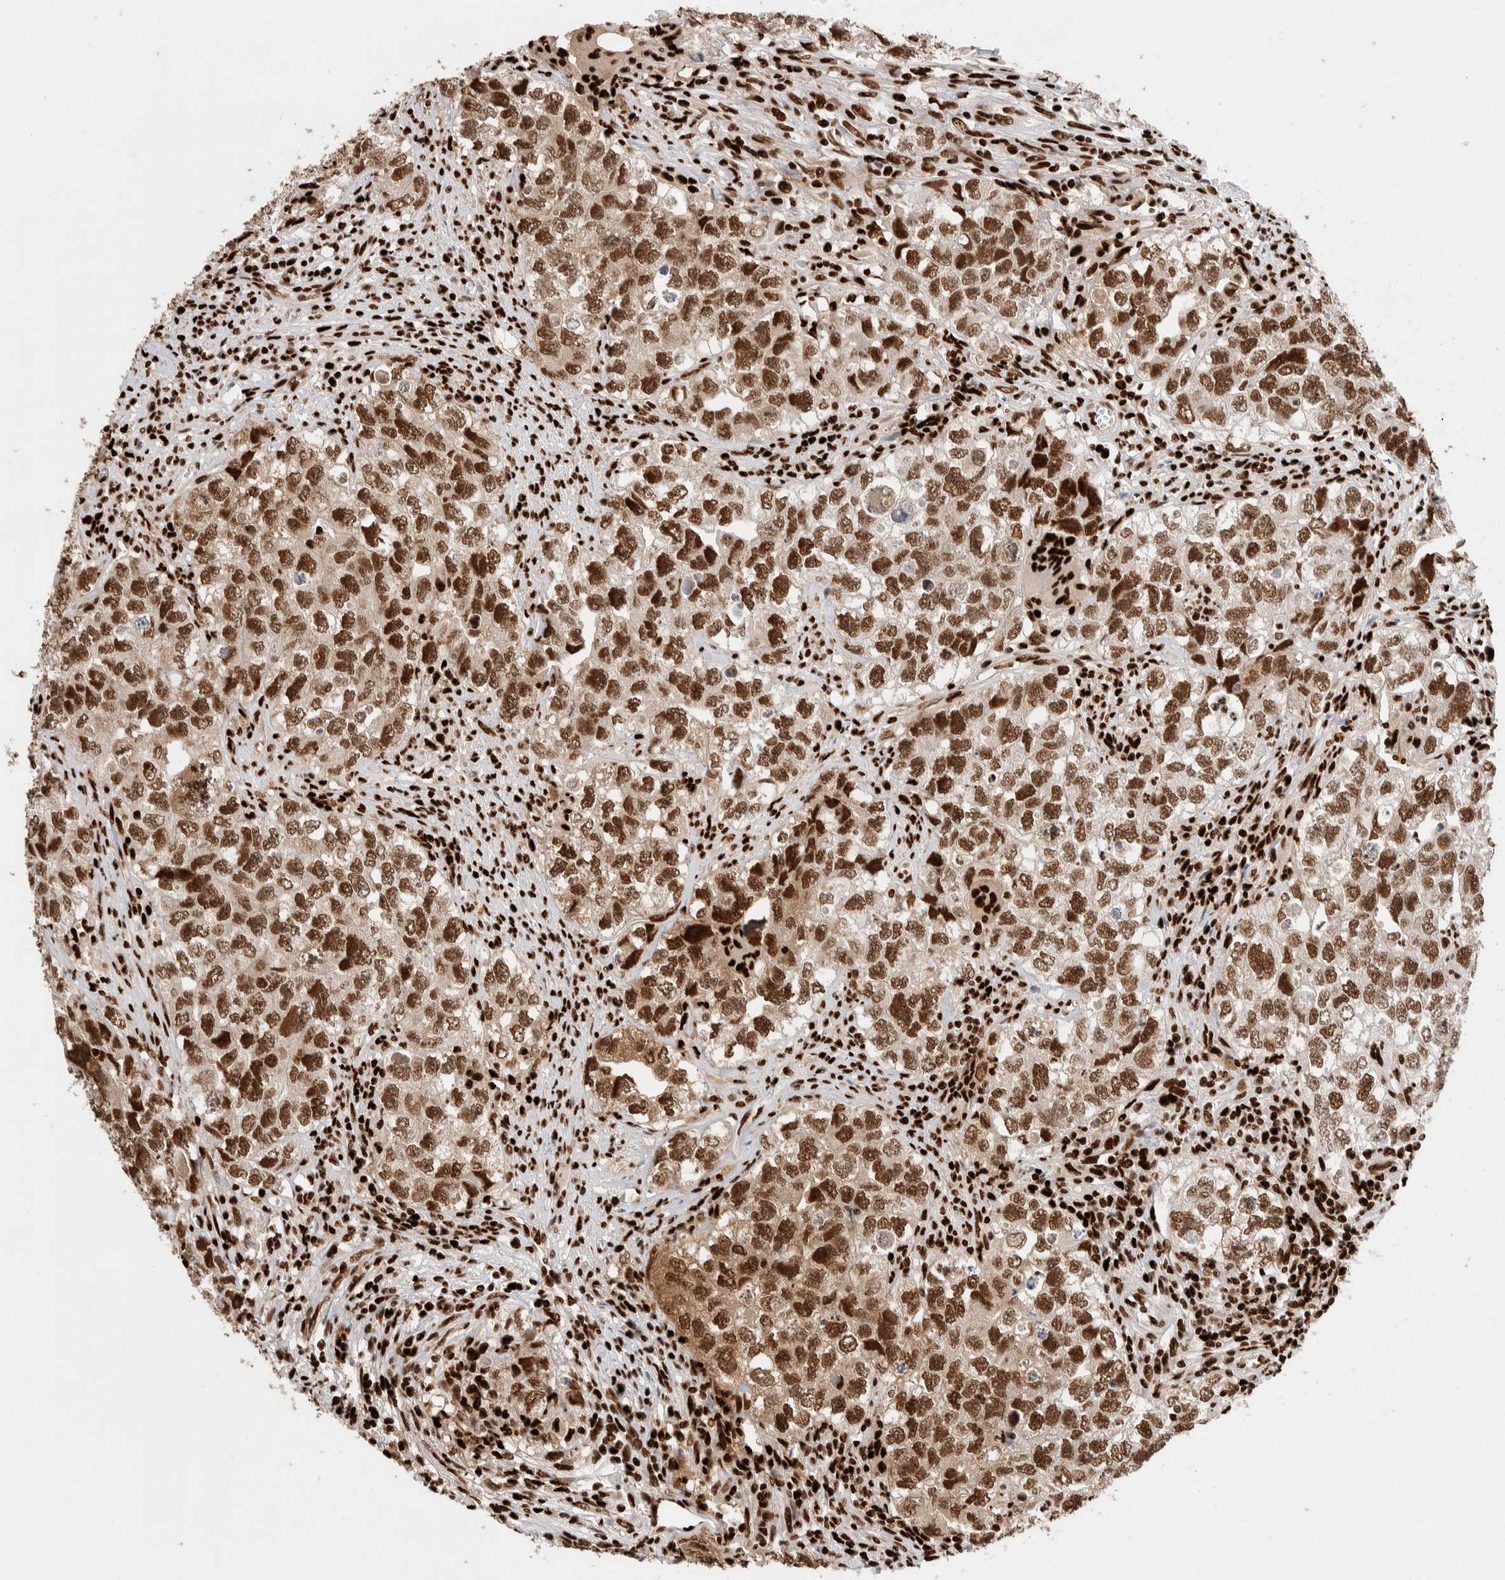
{"staining": {"intensity": "strong", "quantity": ">75%", "location": "nuclear"}, "tissue": "testis cancer", "cell_type": "Tumor cells", "image_type": "cancer", "snomed": [{"axis": "morphology", "description": "Seminoma, NOS"}, {"axis": "morphology", "description": "Carcinoma, Embryonal, NOS"}, {"axis": "topography", "description": "Testis"}], "caption": "Tumor cells show strong nuclear positivity in about >75% of cells in testis embryonal carcinoma. The protein of interest is stained brown, and the nuclei are stained in blue (DAB (3,3'-diaminobenzidine) IHC with brightfield microscopy, high magnification).", "gene": "RNASEK-C17orf49", "patient": {"sex": "male", "age": 43}}